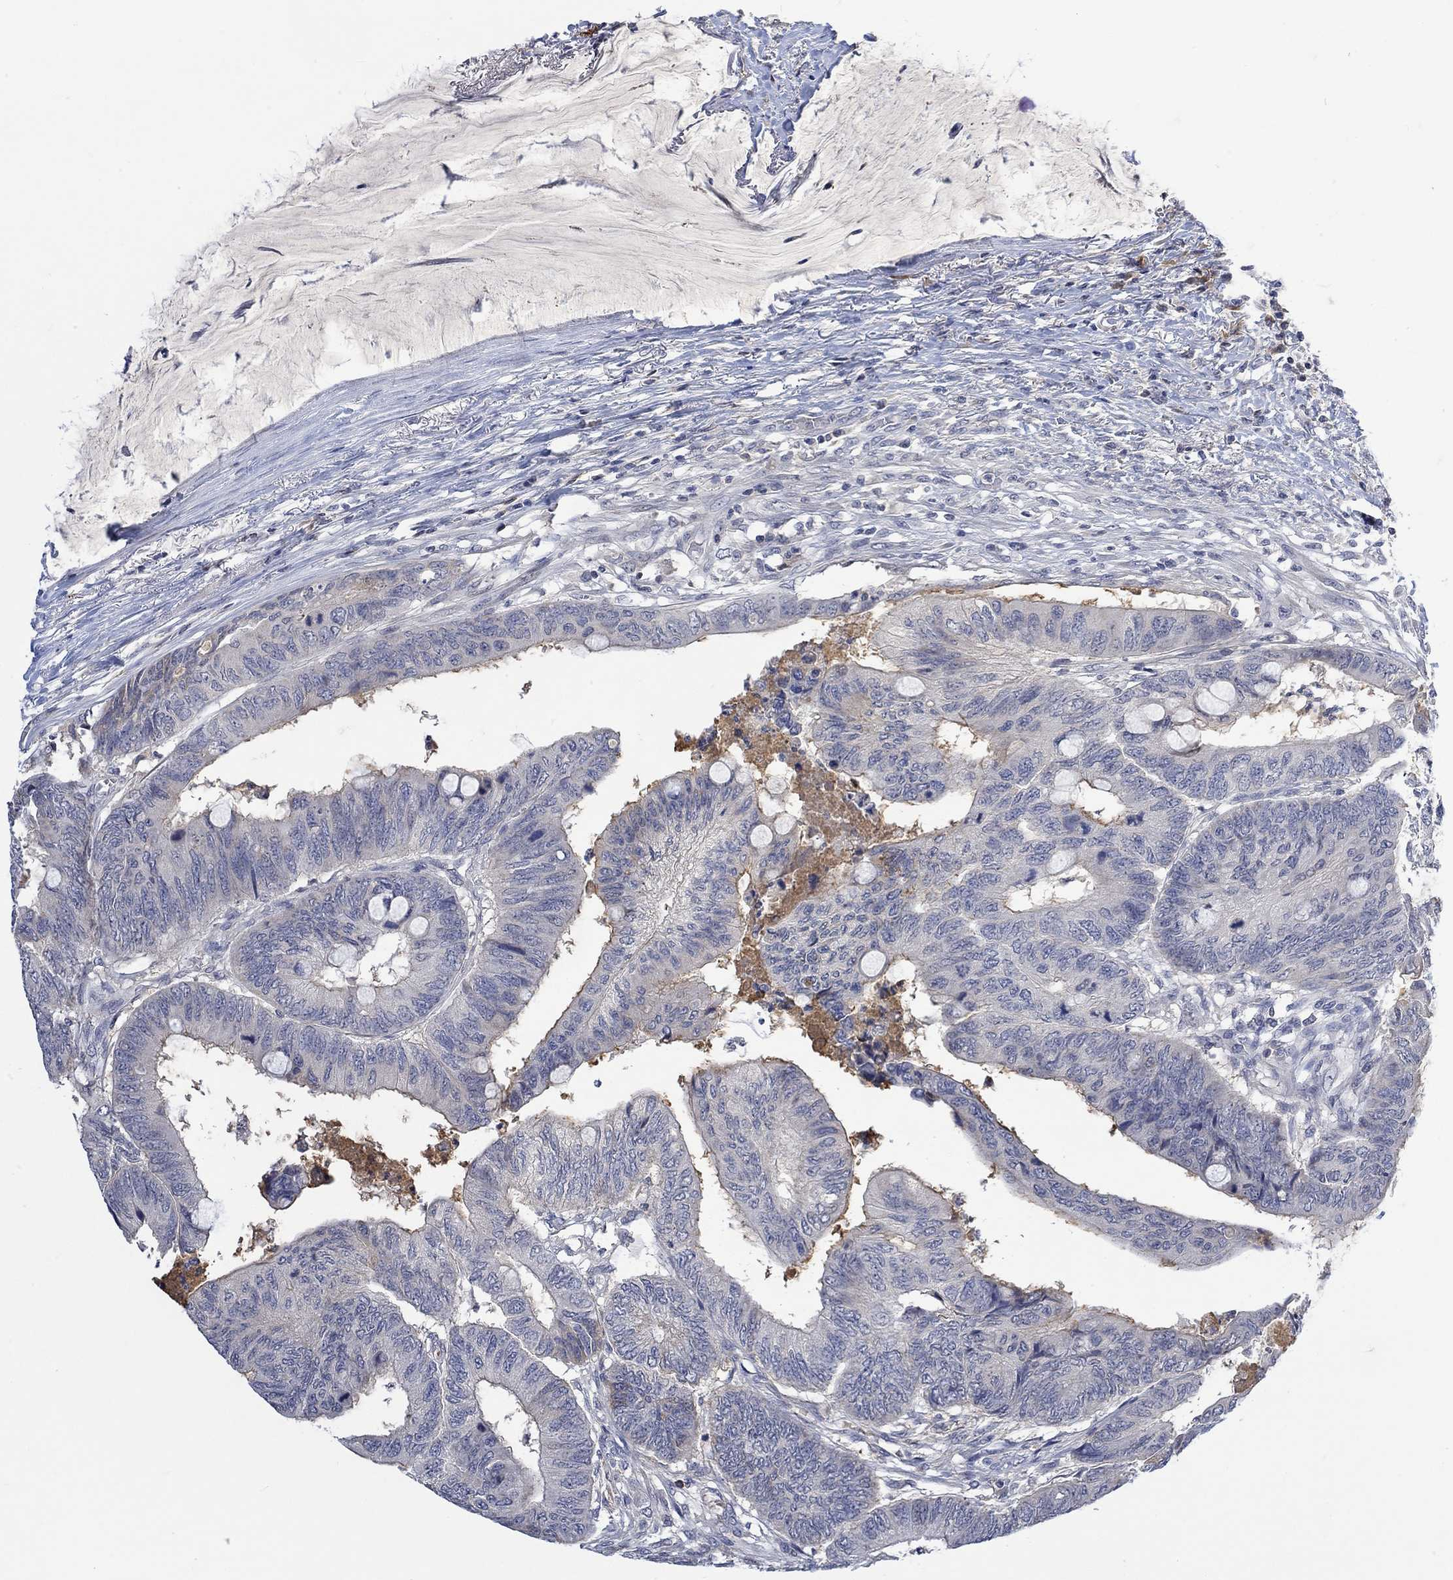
{"staining": {"intensity": "negative", "quantity": "none", "location": "none"}, "tissue": "colorectal cancer", "cell_type": "Tumor cells", "image_type": "cancer", "snomed": [{"axis": "morphology", "description": "Normal tissue, NOS"}, {"axis": "morphology", "description": "Adenocarcinoma, NOS"}, {"axis": "topography", "description": "Rectum"}, {"axis": "topography", "description": "Peripheral nerve tissue"}], "caption": "Immunohistochemistry of human colorectal cancer (adenocarcinoma) displays no staining in tumor cells.", "gene": "MSTN", "patient": {"sex": "male", "age": 92}}